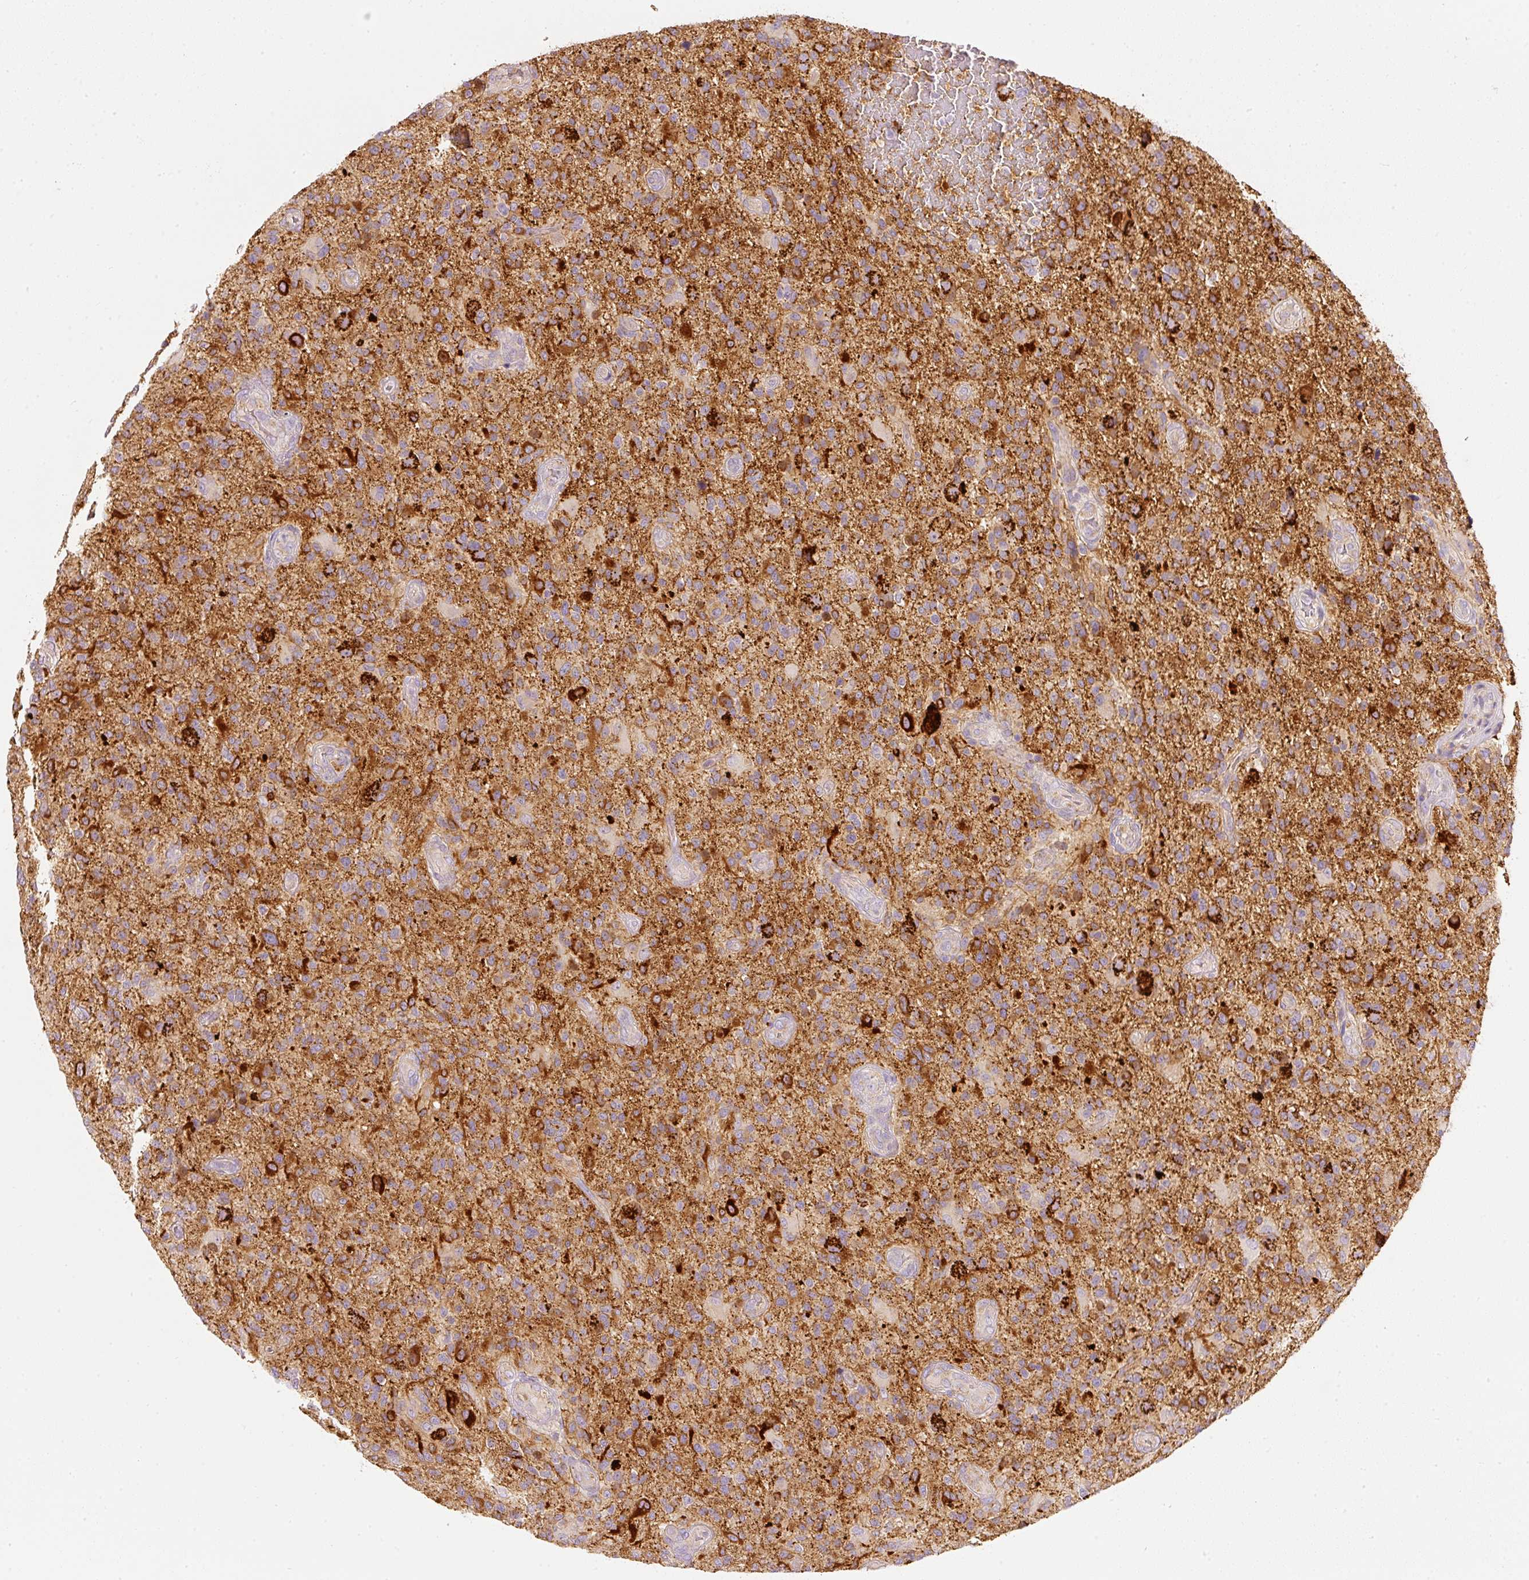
{"staining": {"intensity": "strong", "quantity": "25%-75%", "location": "cytoplasmic/membranous"}, "tissue": "glioma", "cell_type": "Tumor cells", "image_type": "cancer", "snomed": [{"axis": "morphology", "description": "Glioma, malignant, High grade"}, {"axis": "topography", "description": "Brain"}], "caption": "Strong cytoplasmic/membranous positivity is appreciated in about 25%-75% of tumor cells in glioma.", "gene": "MTHFD2", "patient": {"sex": "male", "age": 47}}